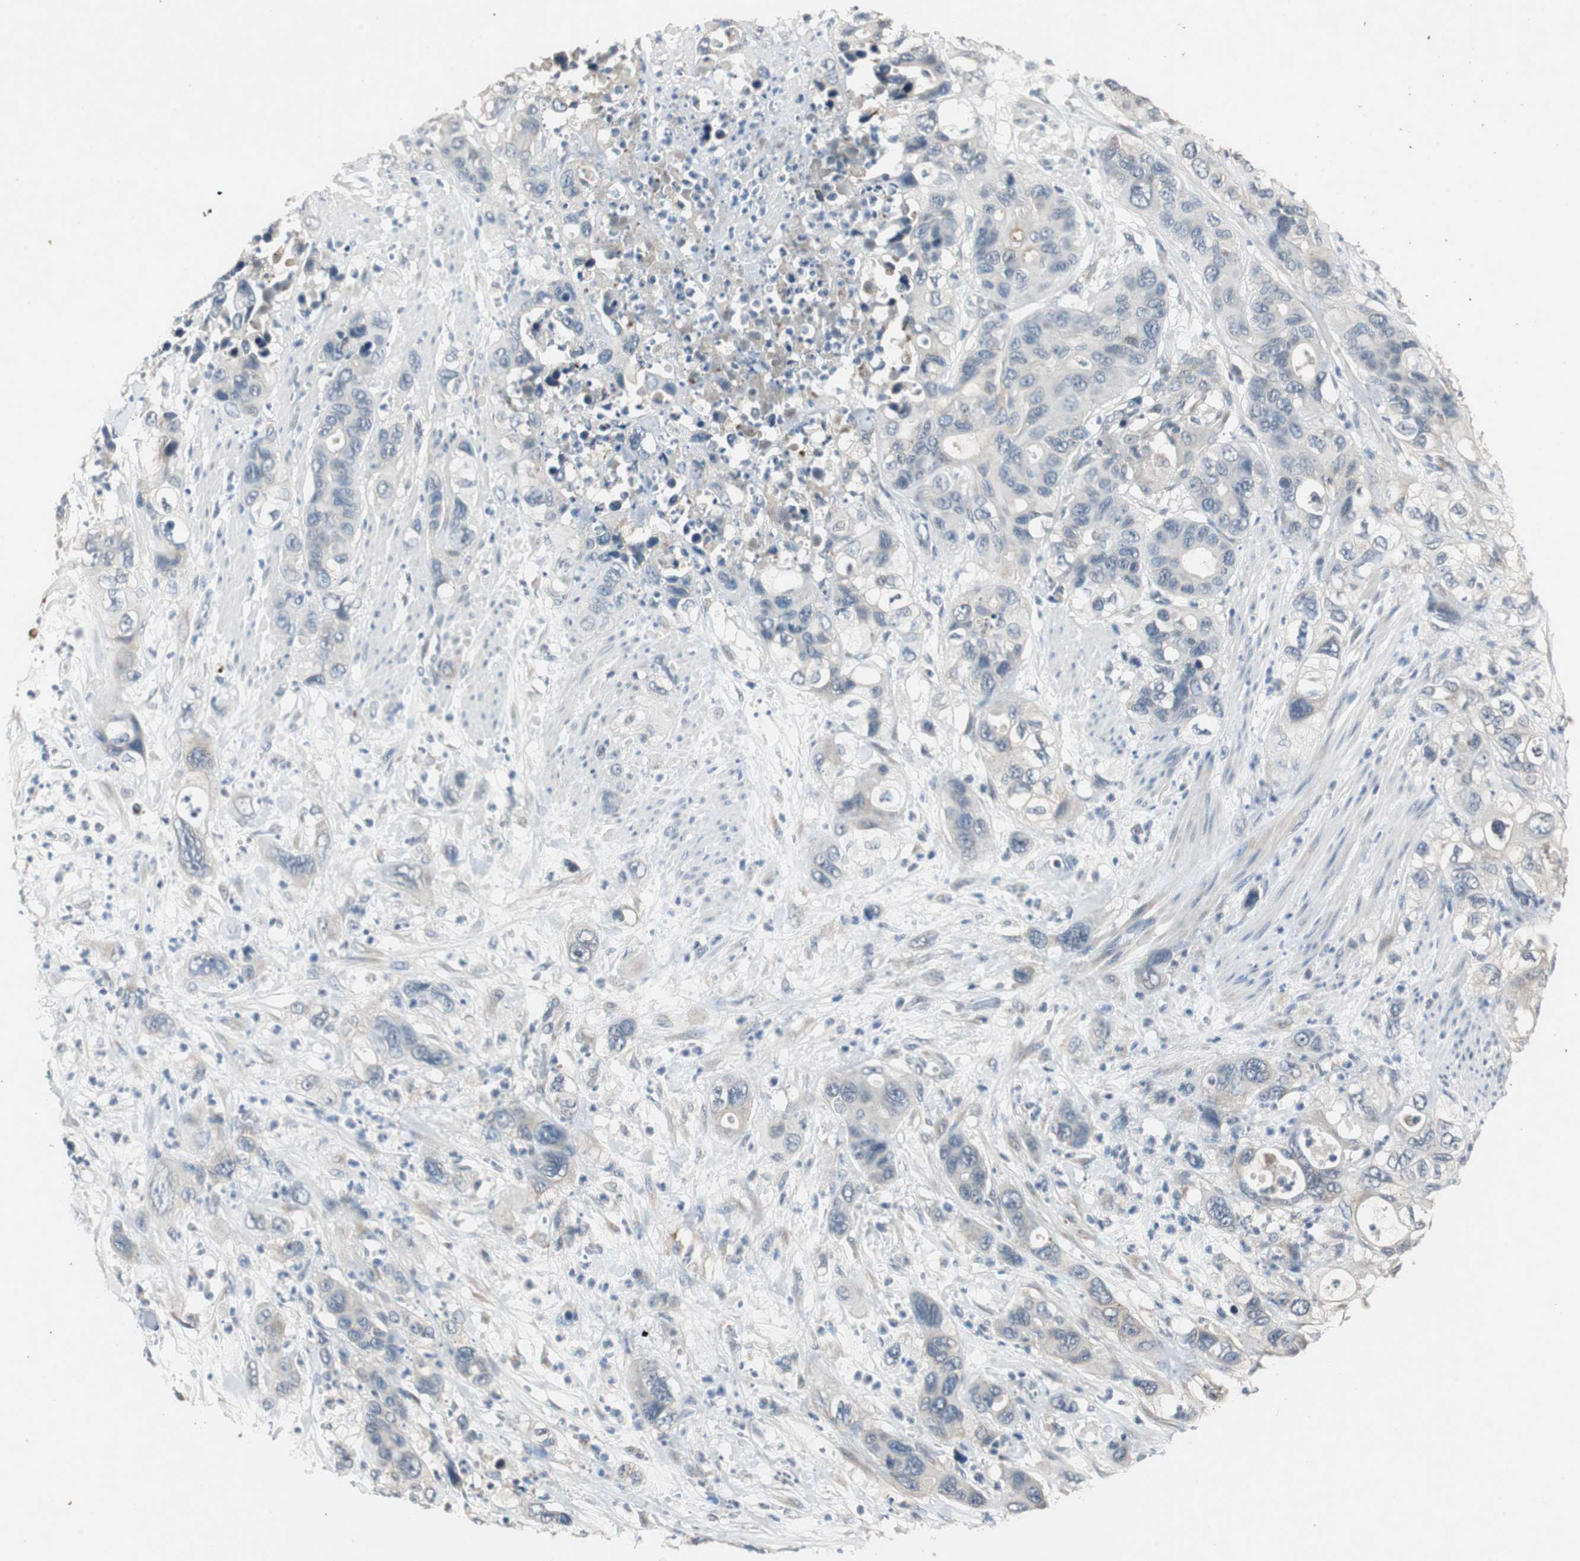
{"staining": {"intensity": "weak", "quantity": "<25%", "location": "cytoplasmic/membranous"}, "tissue": "pancreatic cancer", "cell_type": "Tumor cells", "image_type": "cancer", "snomed": [{"axis": "morphology", "description": "Adenocarcinoma, NOS"}, {"axis": "topography", "description": "Pancreas"}], "caption": "A micrograph of pancreatic cancer (adenocarcinoma) stained for a protein shows no brown staining in tumor cells.", "gene": "PTPRN2", "patient": {"sex": "female", "age": 71}}